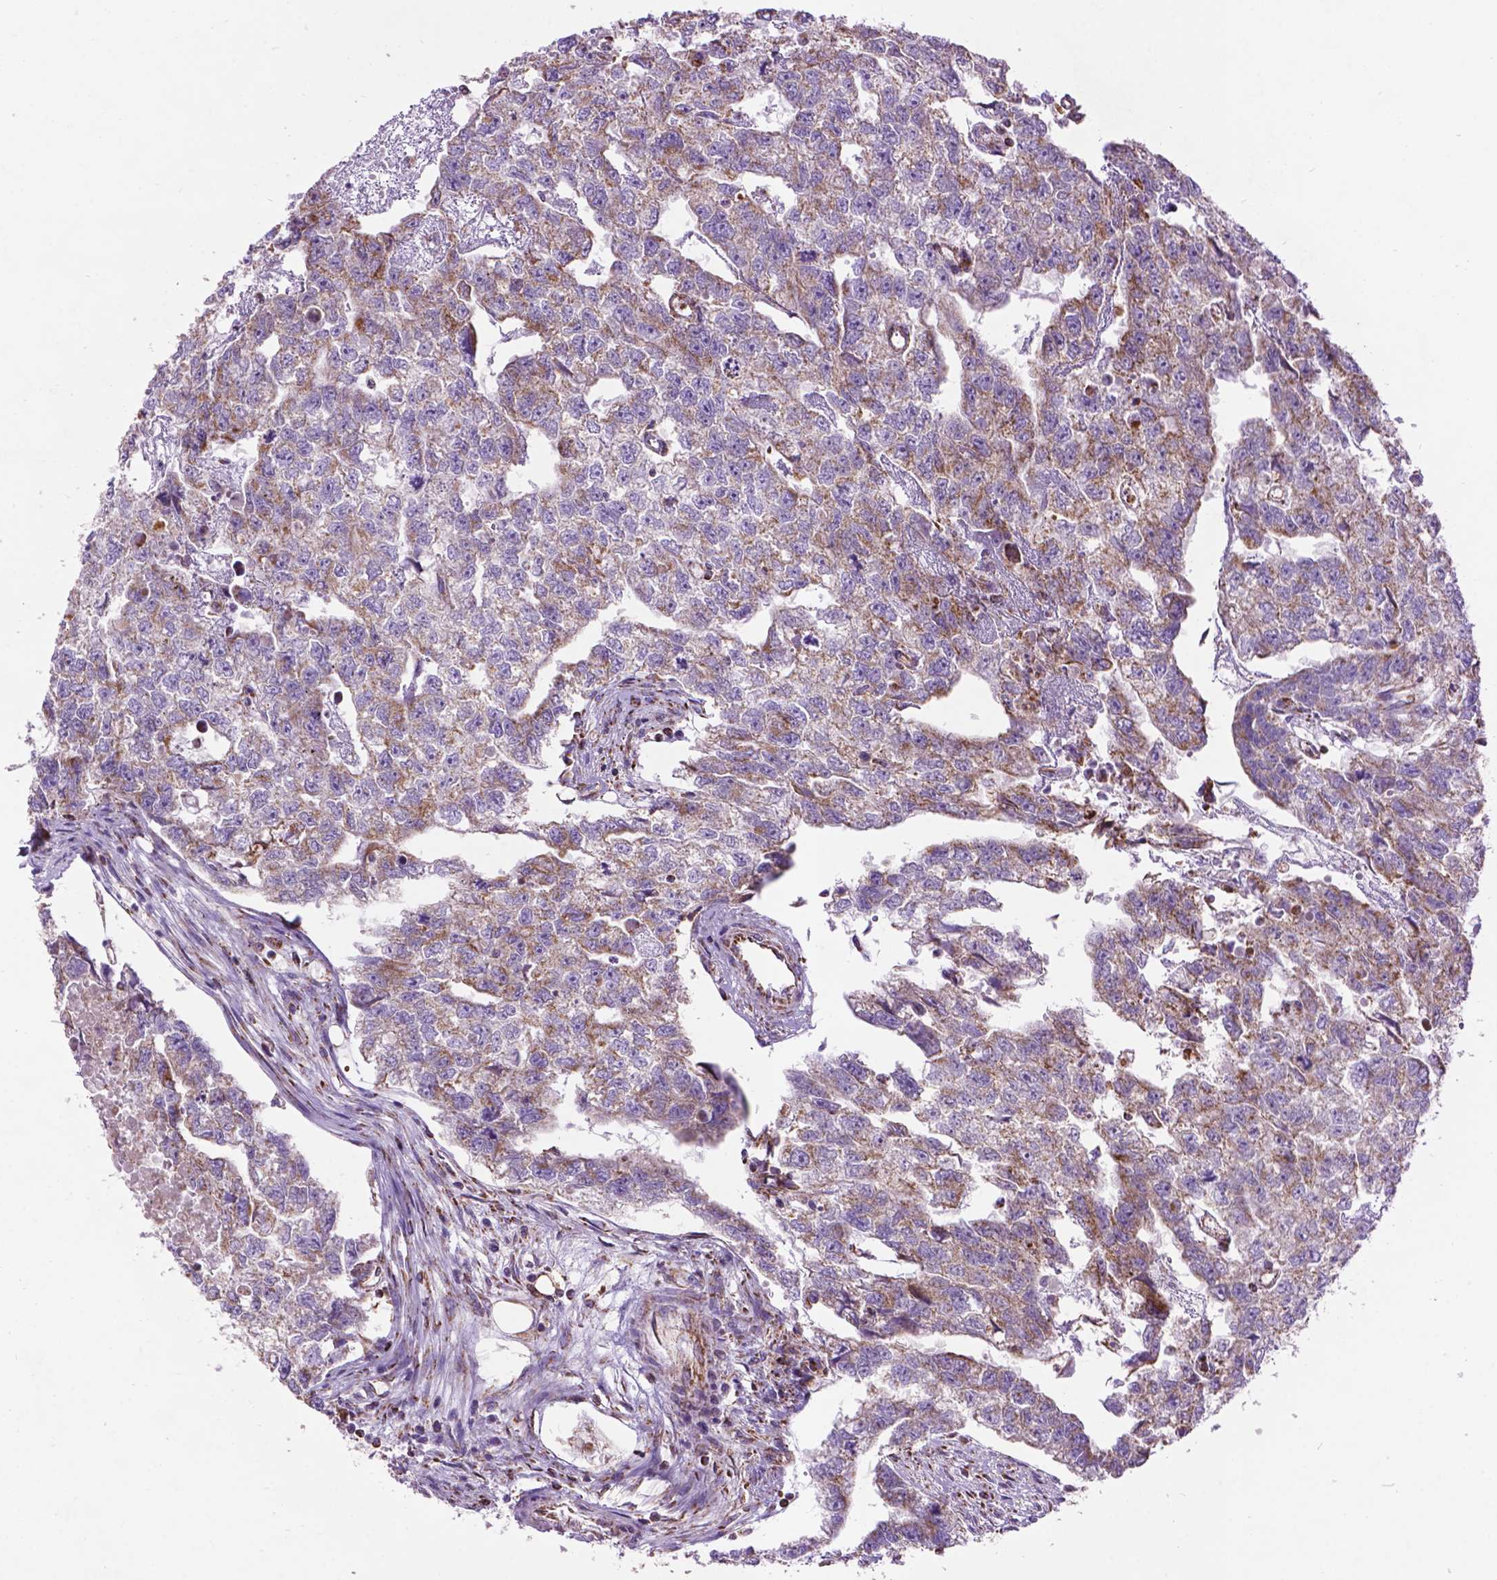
{"staining": {"intensity": "weak", "quantity": "25%-75%", "location": "cytoplasmic/membranous"}, "tissue": "testis cancer", "cell_type": "Tumor cells", "image_type": "cancer", "snomed": [{"axis": "morphology", "description": "Carcinoma, Embryonal, NOS"}, {"axis": "morphology", "description": "Teratoma, malignant, NOS"}, {"axis": "topography", "description": "Testis"}], "caption": "This is an image of immunohistochemistry staining of testis teratoma (malignant), which shows weak staining in the cytoplasmic/membranous of tumor cells.", "gene": "PYCR3", "patient": {"sex": "male", "age": 44}}